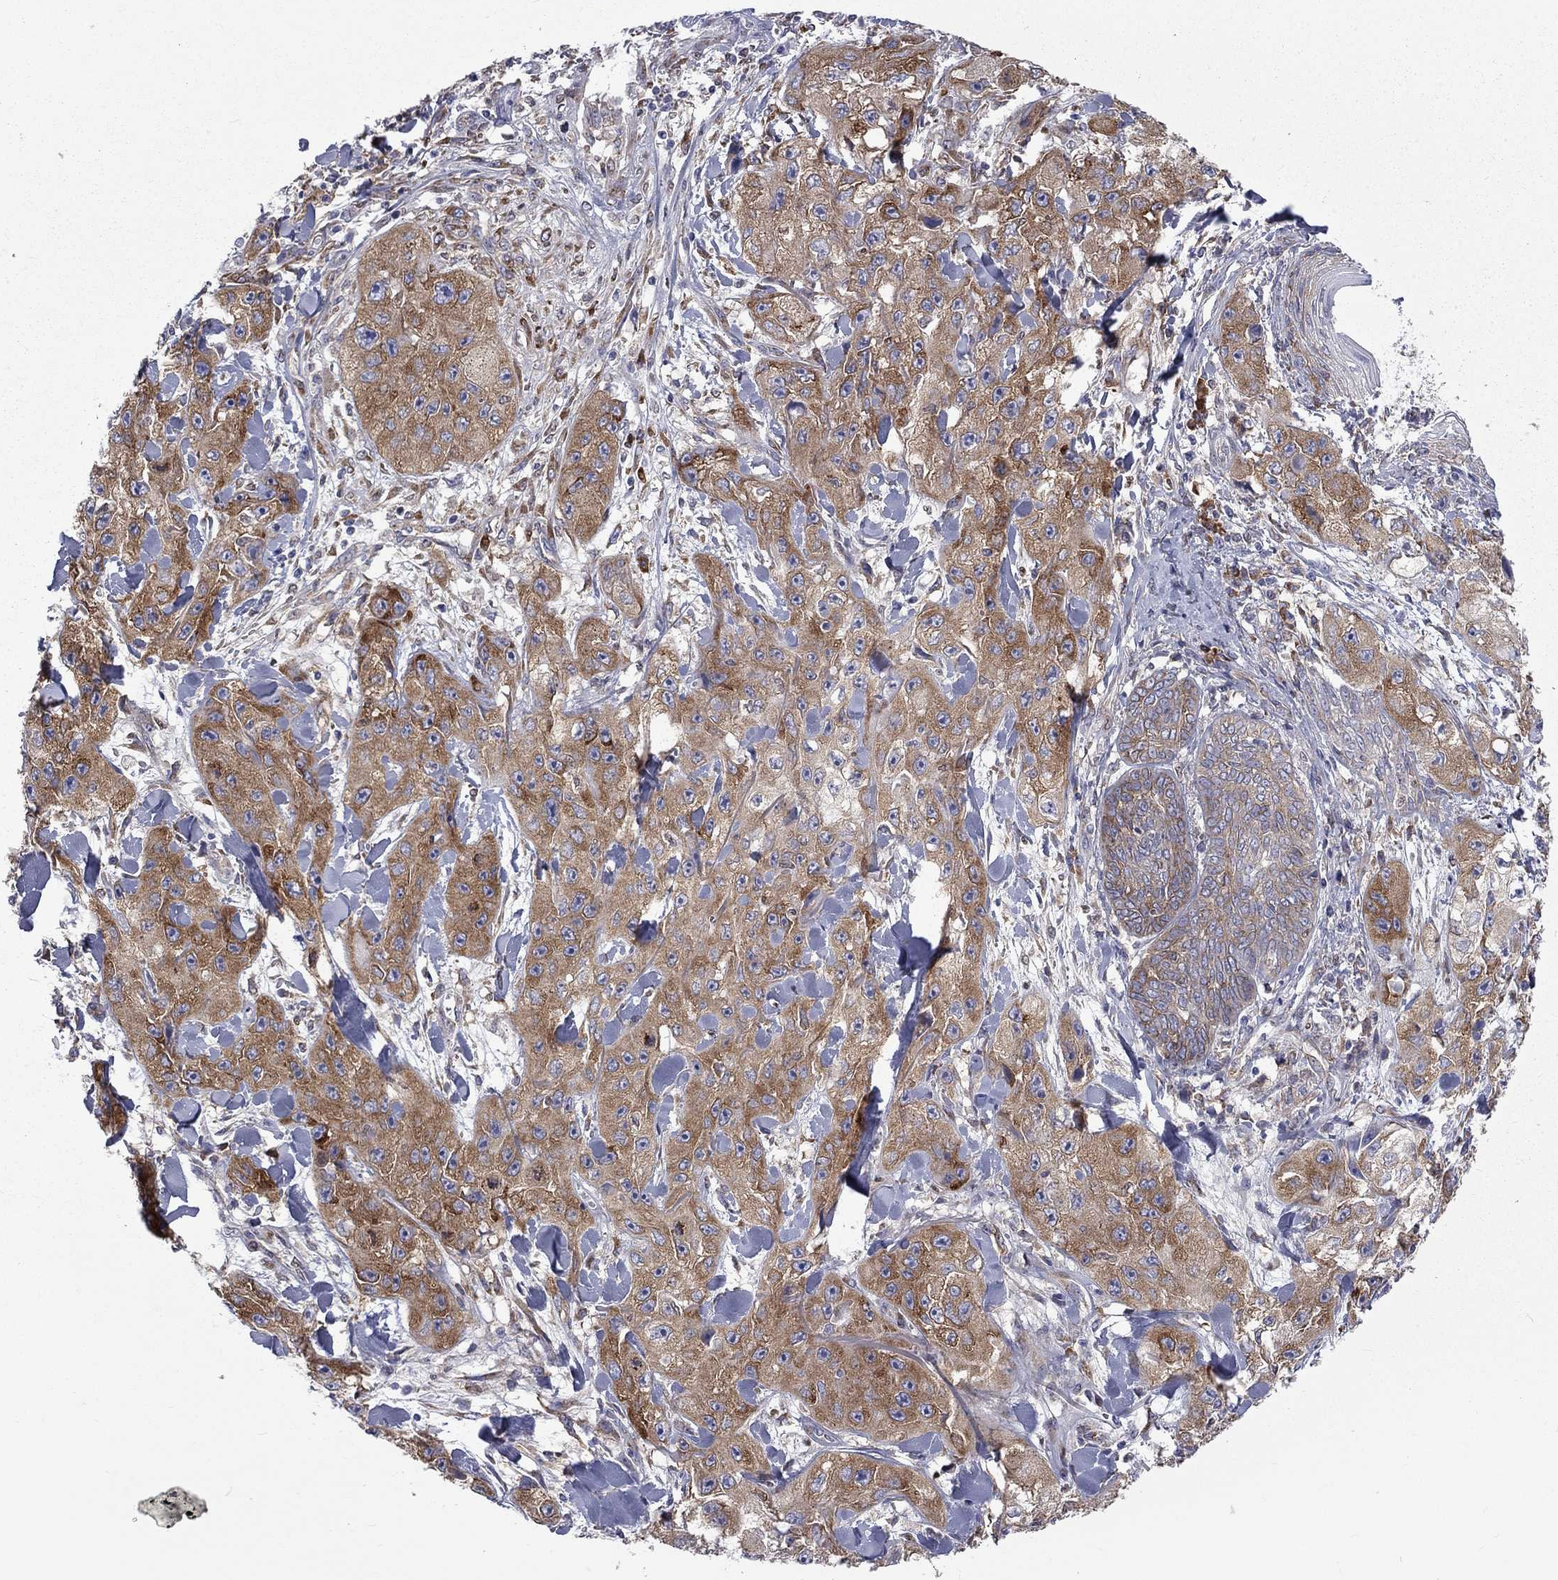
{"staining": {"intensity": "moderate", "quantity": ">75%", "location": "cytoplasmic/membranous"}, "tissue": "skin cancer", "cell_type": "Tumor cells", "image_type": "cancer", "snomed": [{"axis": "morphology", "description": "Squamous cell carcinoma, NOS"}, {"axis": "topography", "description": "Skin"}, {"axis": "topography", "description": "Subcutis"}], "caption": "Immunohistochemistry (IHC) of skin cancer (squamous cell carcinoma) exhibits medium levels of moderate cytoplasmic/membranous staining in about >75% of tumor cells. The protein is stained brown, and the nuclei are stained in blue (DAB (3,3'-diaminobenzidine) IHC with brightfield microscopy, high magnification).", "gene": "PABPC4", "patient": {"sex": "male", "age": 73}}